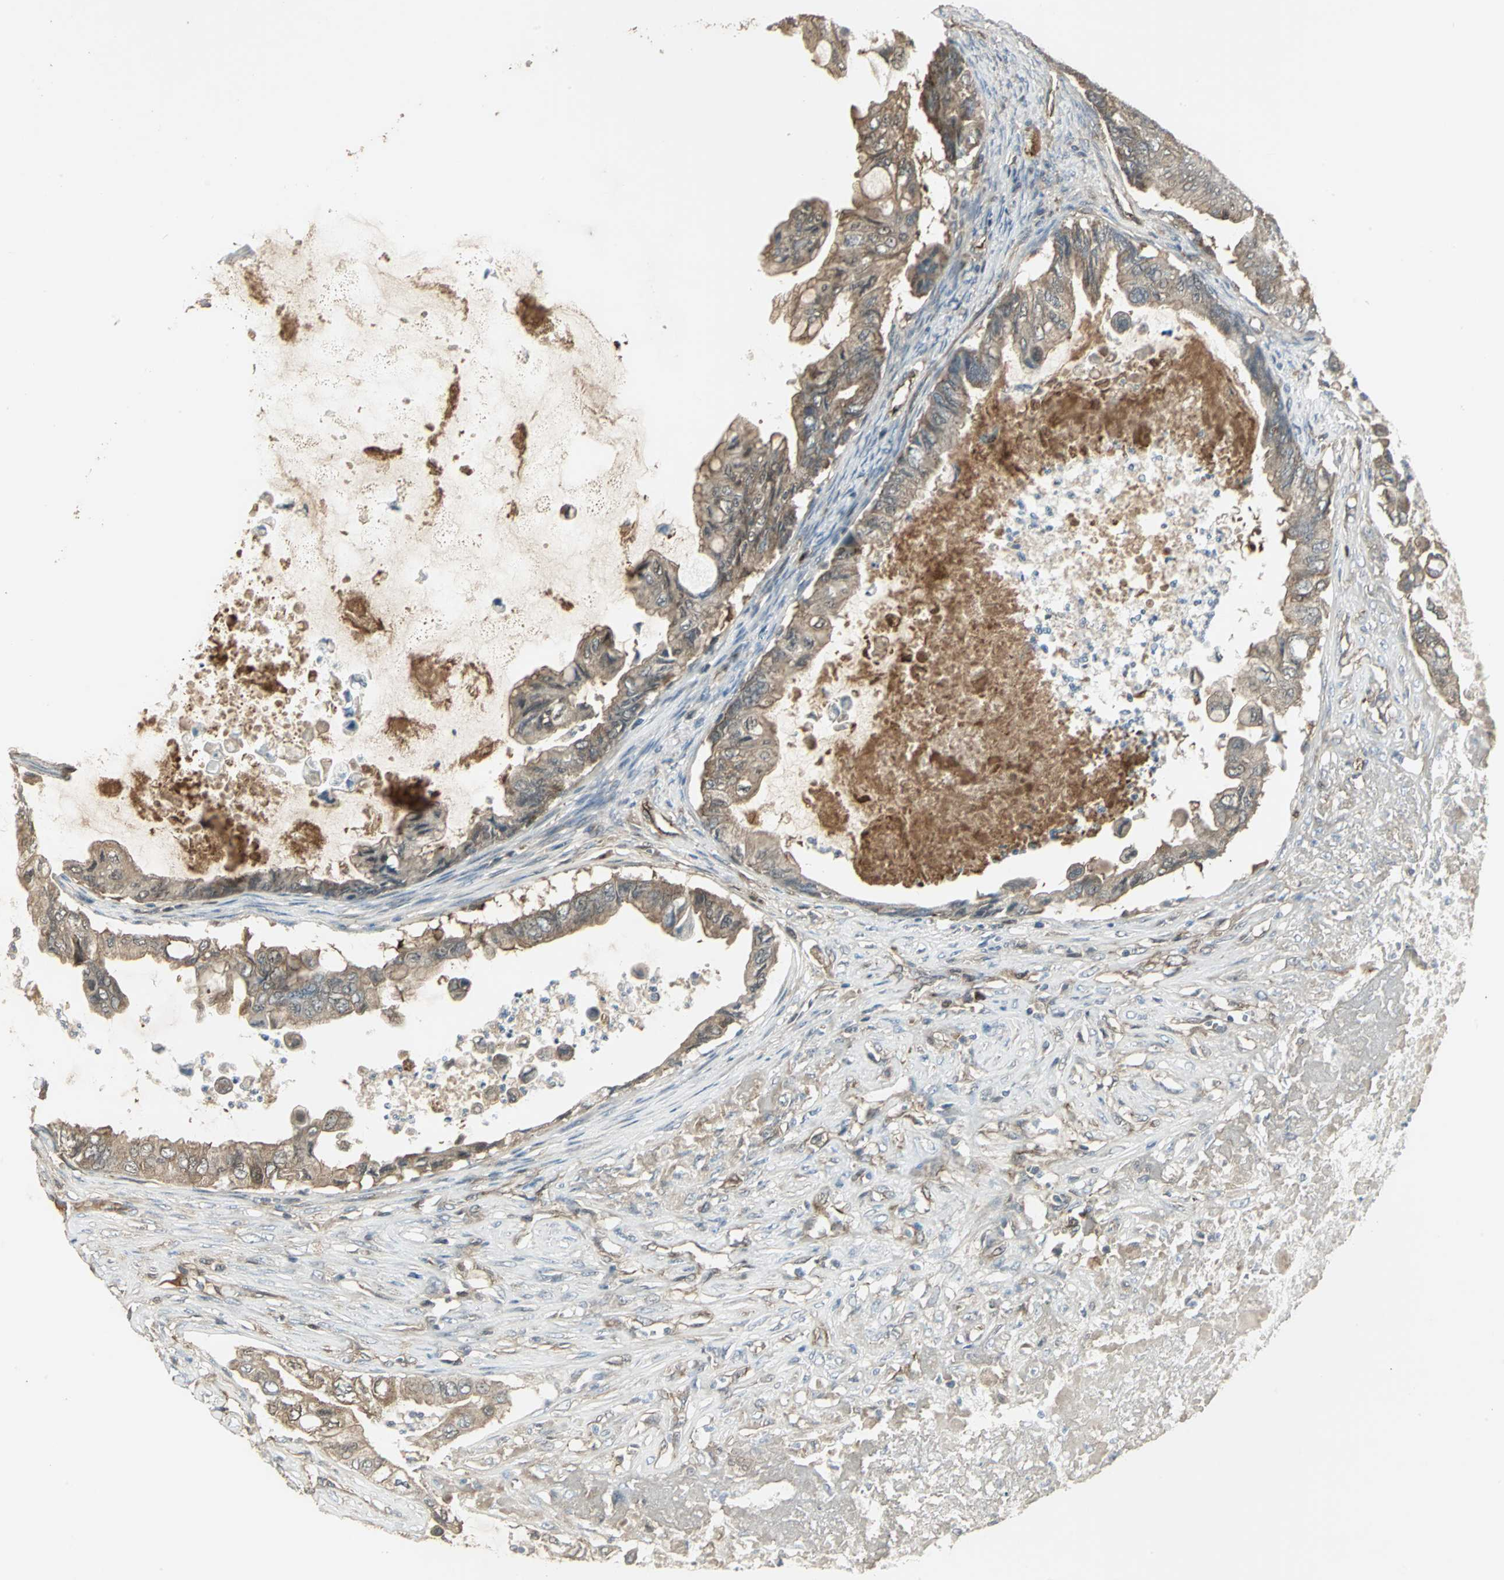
{"staining": {"intensity": "moderate", "quantity": ">75%", "location": "cytoplasmic/membranous"}, "tissue": "ovarian cancer", "cell_type": "Tumor cells", "image_type": "cancer", "snomed": [{"axis": "morphology", "description": "Cystadenocarcinoma, mucinous, NOS"}, {"axis": "topography", "description": "Ovary"}], "caption": "The micrograph exhibits immunohistochemical staining of mucinous cystadenocarcinoma (ovarian). There is moderate cytoplasmic/membranous expression is present in approximately >75% of tumor cells. (IHC, brightfield microscopy, high magnification).", "gene": "PRXL2B", "patient": {"sex": "female", "age": 80}}